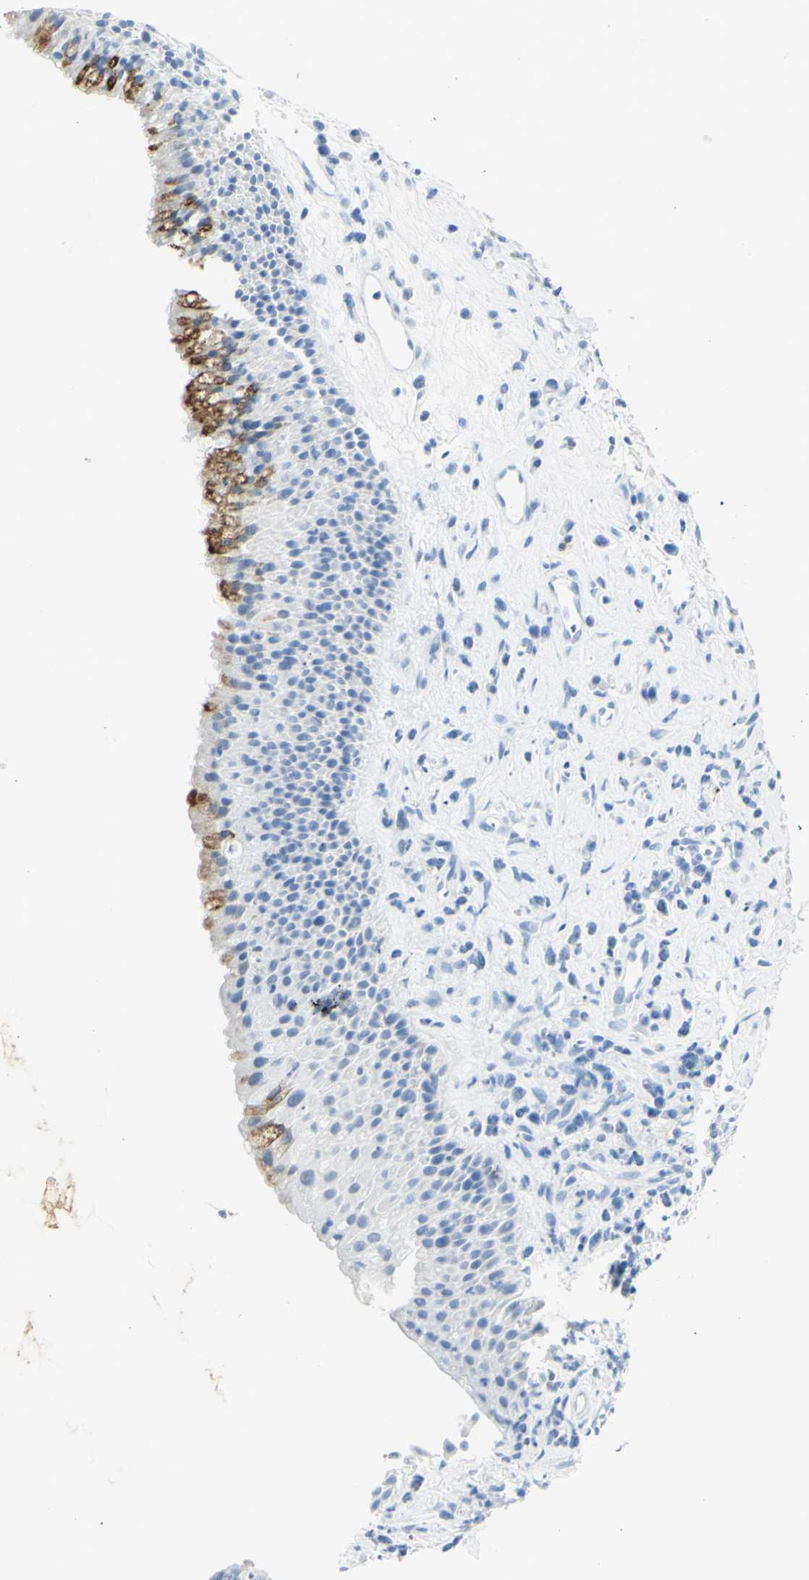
{"staining": {"intensity": "strong", "quantity": "<25%", "location": "cytoplasmic/membranous"}, "tissue": "nasopharynx", "cell_type": "Respiratory epithelial cells", "image_type": "normal", "snomed": [{"axis": "morphology", "description": "Normal tissue, NOS"}, {"axis": "topography", "description": "Nasopharynx"}], "caption": "Brown immunohistochemical staining in benign nasopharynx reveals strong cytoplasmic/membranous positivity in approximately <25% of respiratory epithelial cells.", "gene": "LETM1", "patient": {"sex": "female", "age": 51}}